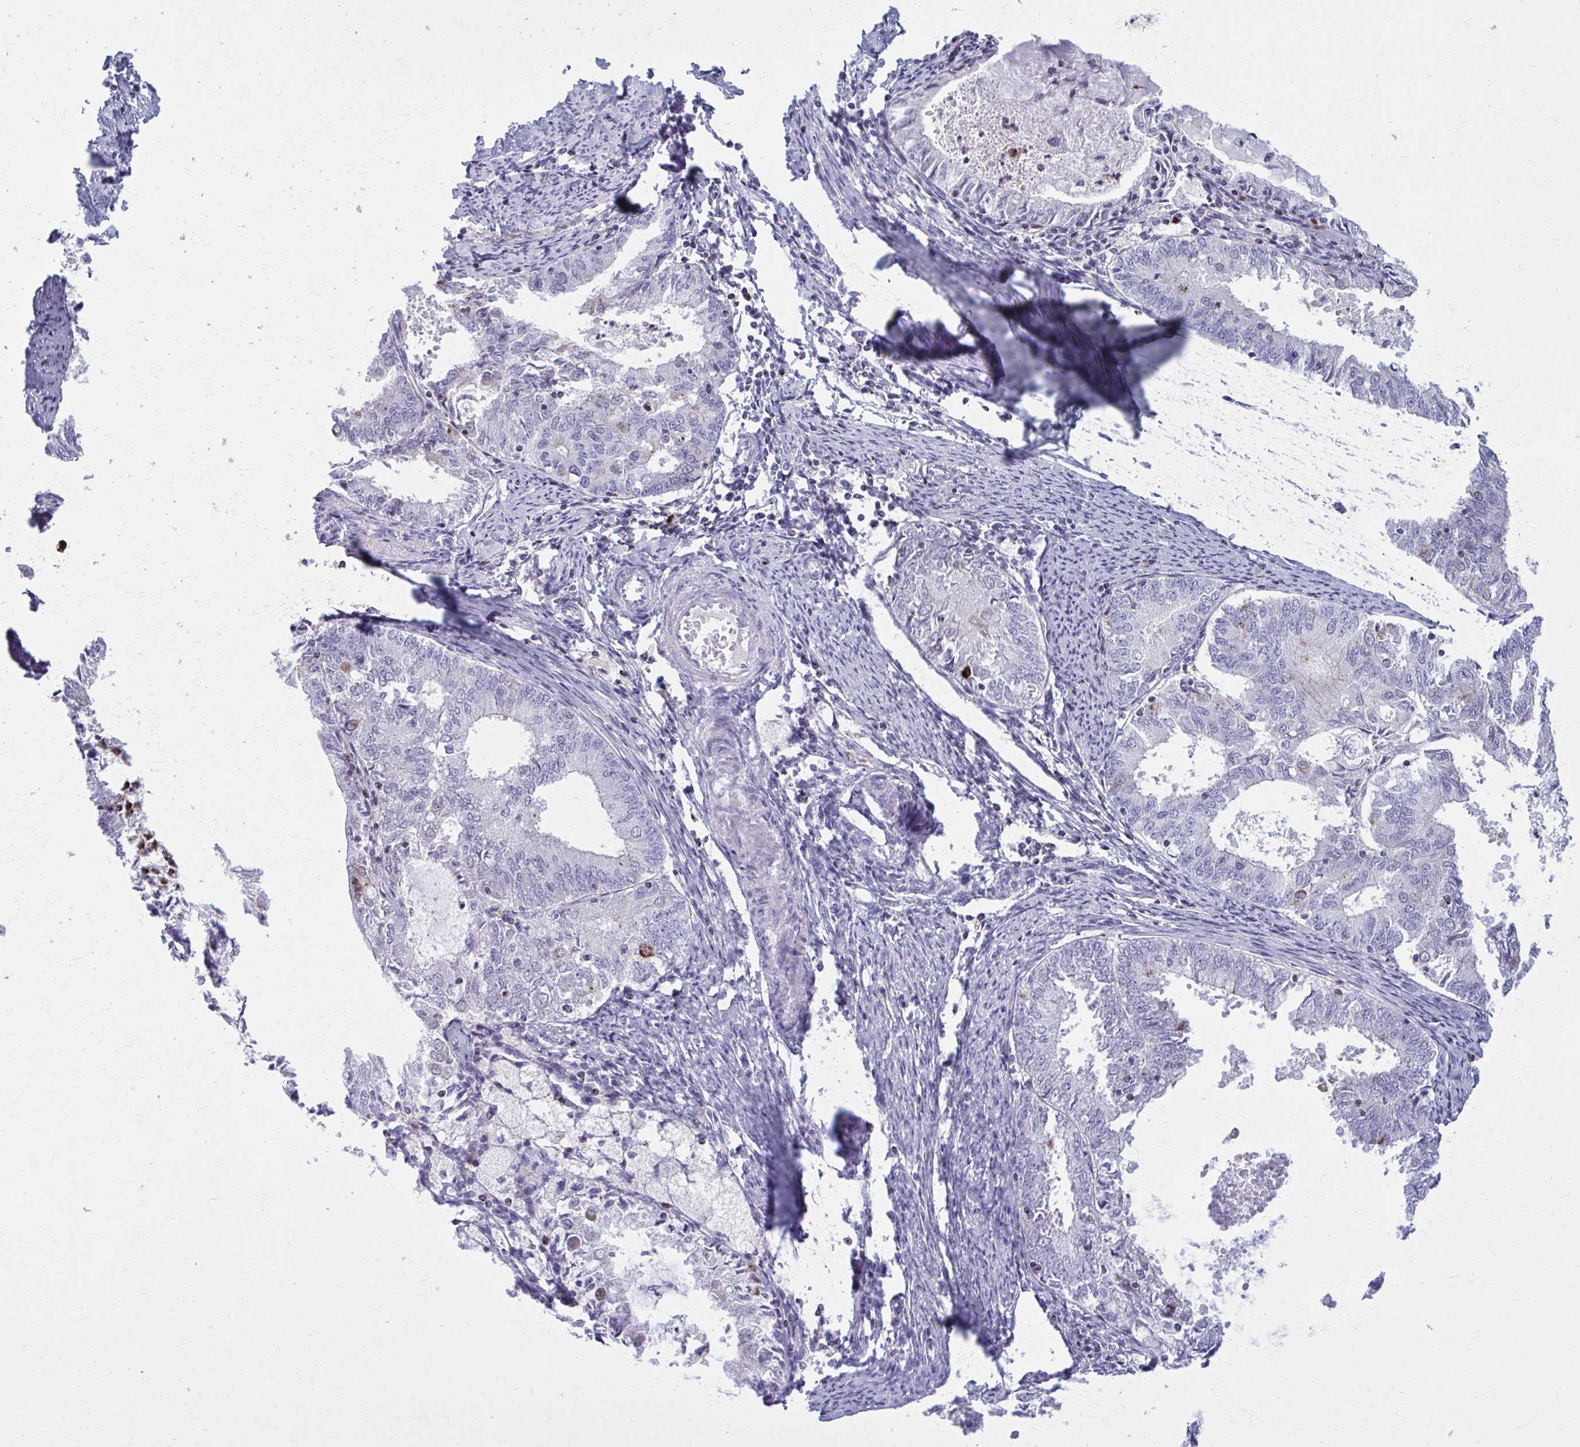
{"staining": {"intensity": "negative", "quantity": "none", "location": "none"}, "tissue": "endometrial cancer", "cell_type": "Tumor cells", "image_type": "cancer", "snomed": [{"axis": "morphology", "description": "Adenocarcinoma, NOS"}, {"axis": "topography", "description": "Endometrium"}], "caption": "The histopathology image demonstrates no staining of tumor cells in endometrial cancer. Brightfield microscopy of immunohistochemistry (IHC) stained with DAB (3,3'-diaminobenzidine) (brown) and hematoxylin (blue), captured at high magnification.", "gene": "PEDS1", "patient": {"sex": "female", "age": 57}}